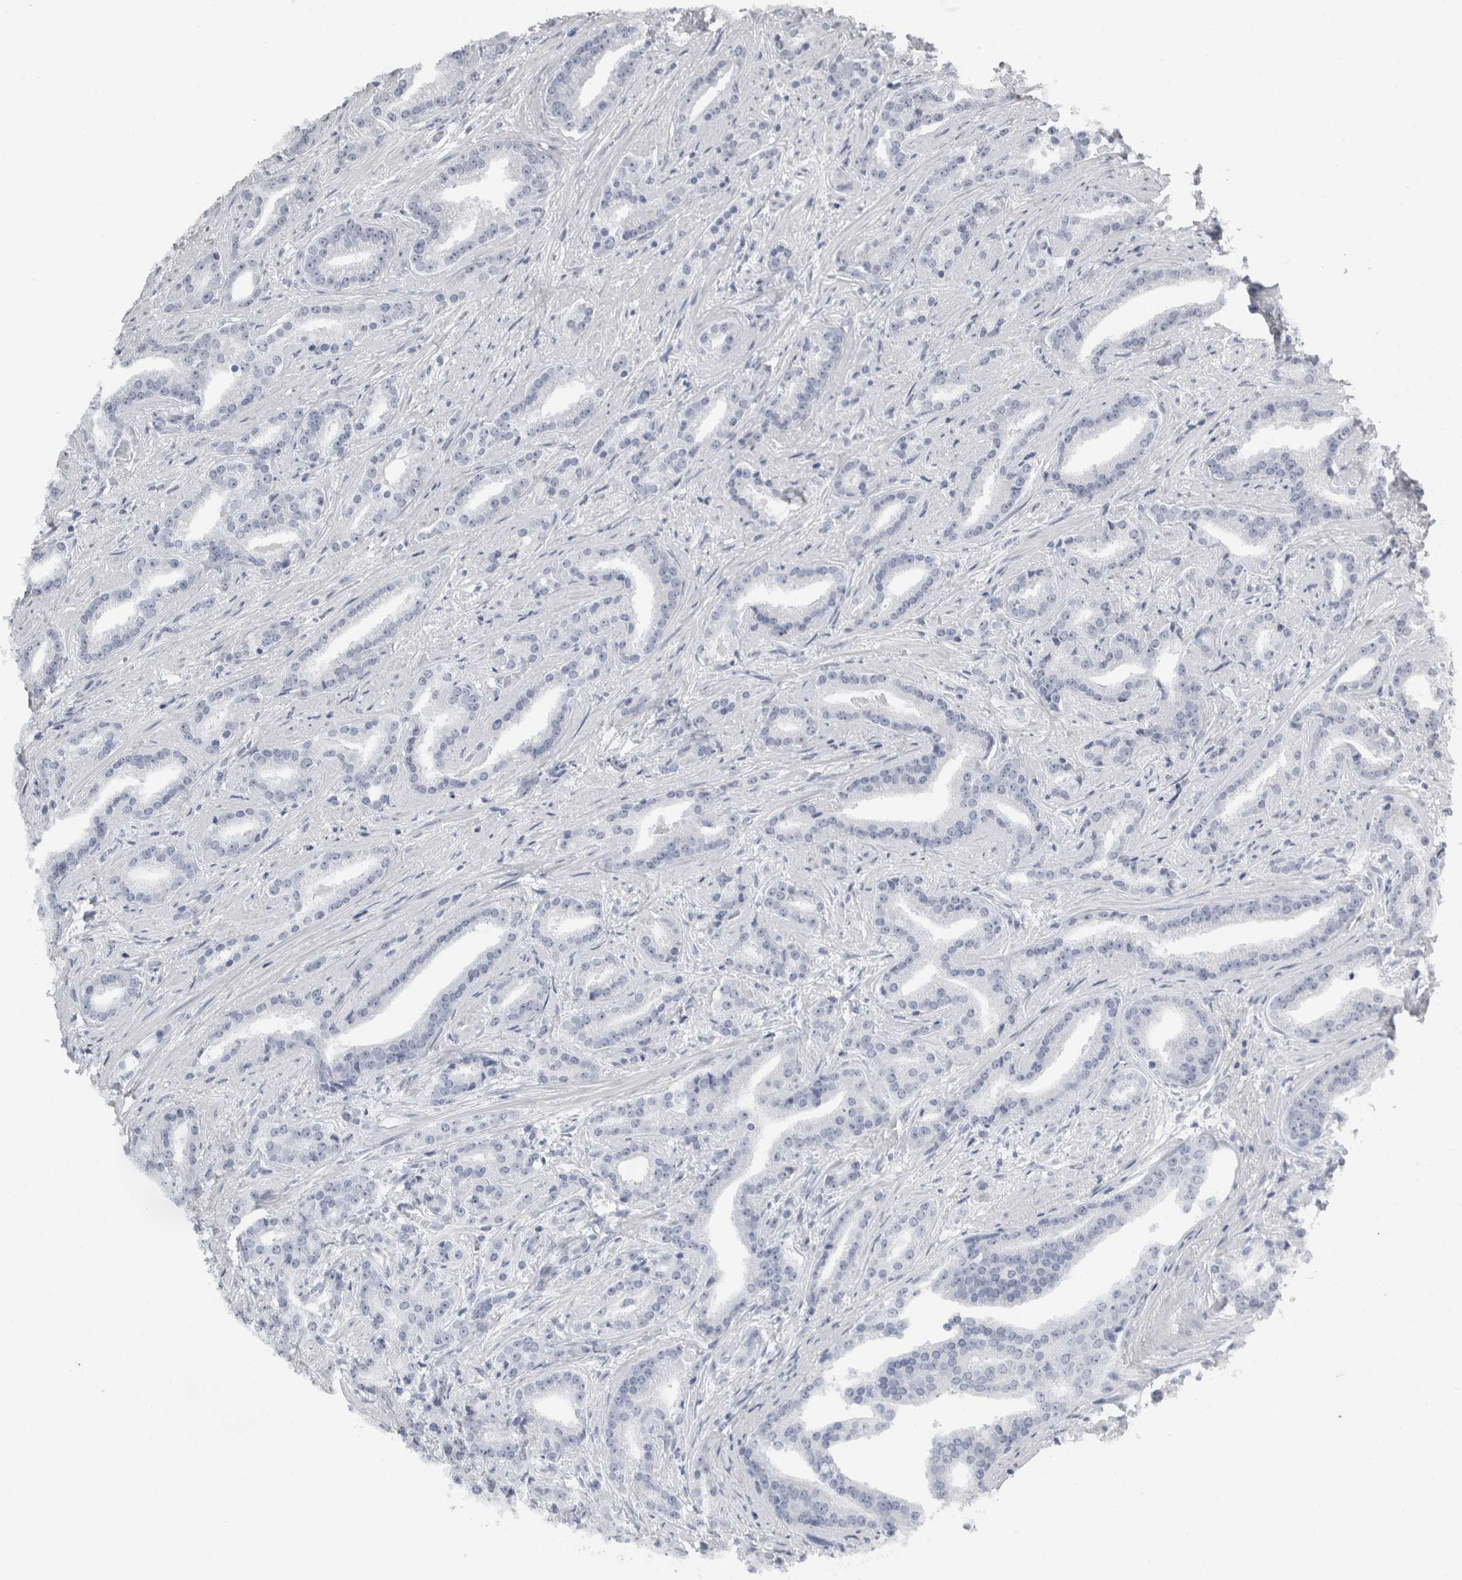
{"staining": {"intensity": "negative", "quantity": "none", "location": "none"}, "tissue": "prostate cancer", "cell_type": "Tumor cells", "image_type": "cancer", "snomed": [{"axis": "morphology", "description": "Adenocarcinoma, Low grade"}, {"axis": "topography", "description": "Prostate"}], "caption": "A high-resolution photomicrograph shows immunohistochemistry staining of low-grade adenocarcinoma (prostate), which reveals no significant positivity in tumor cells.", "gene": "FXYD7", "patient": {"sex": "male", "age": 67}}